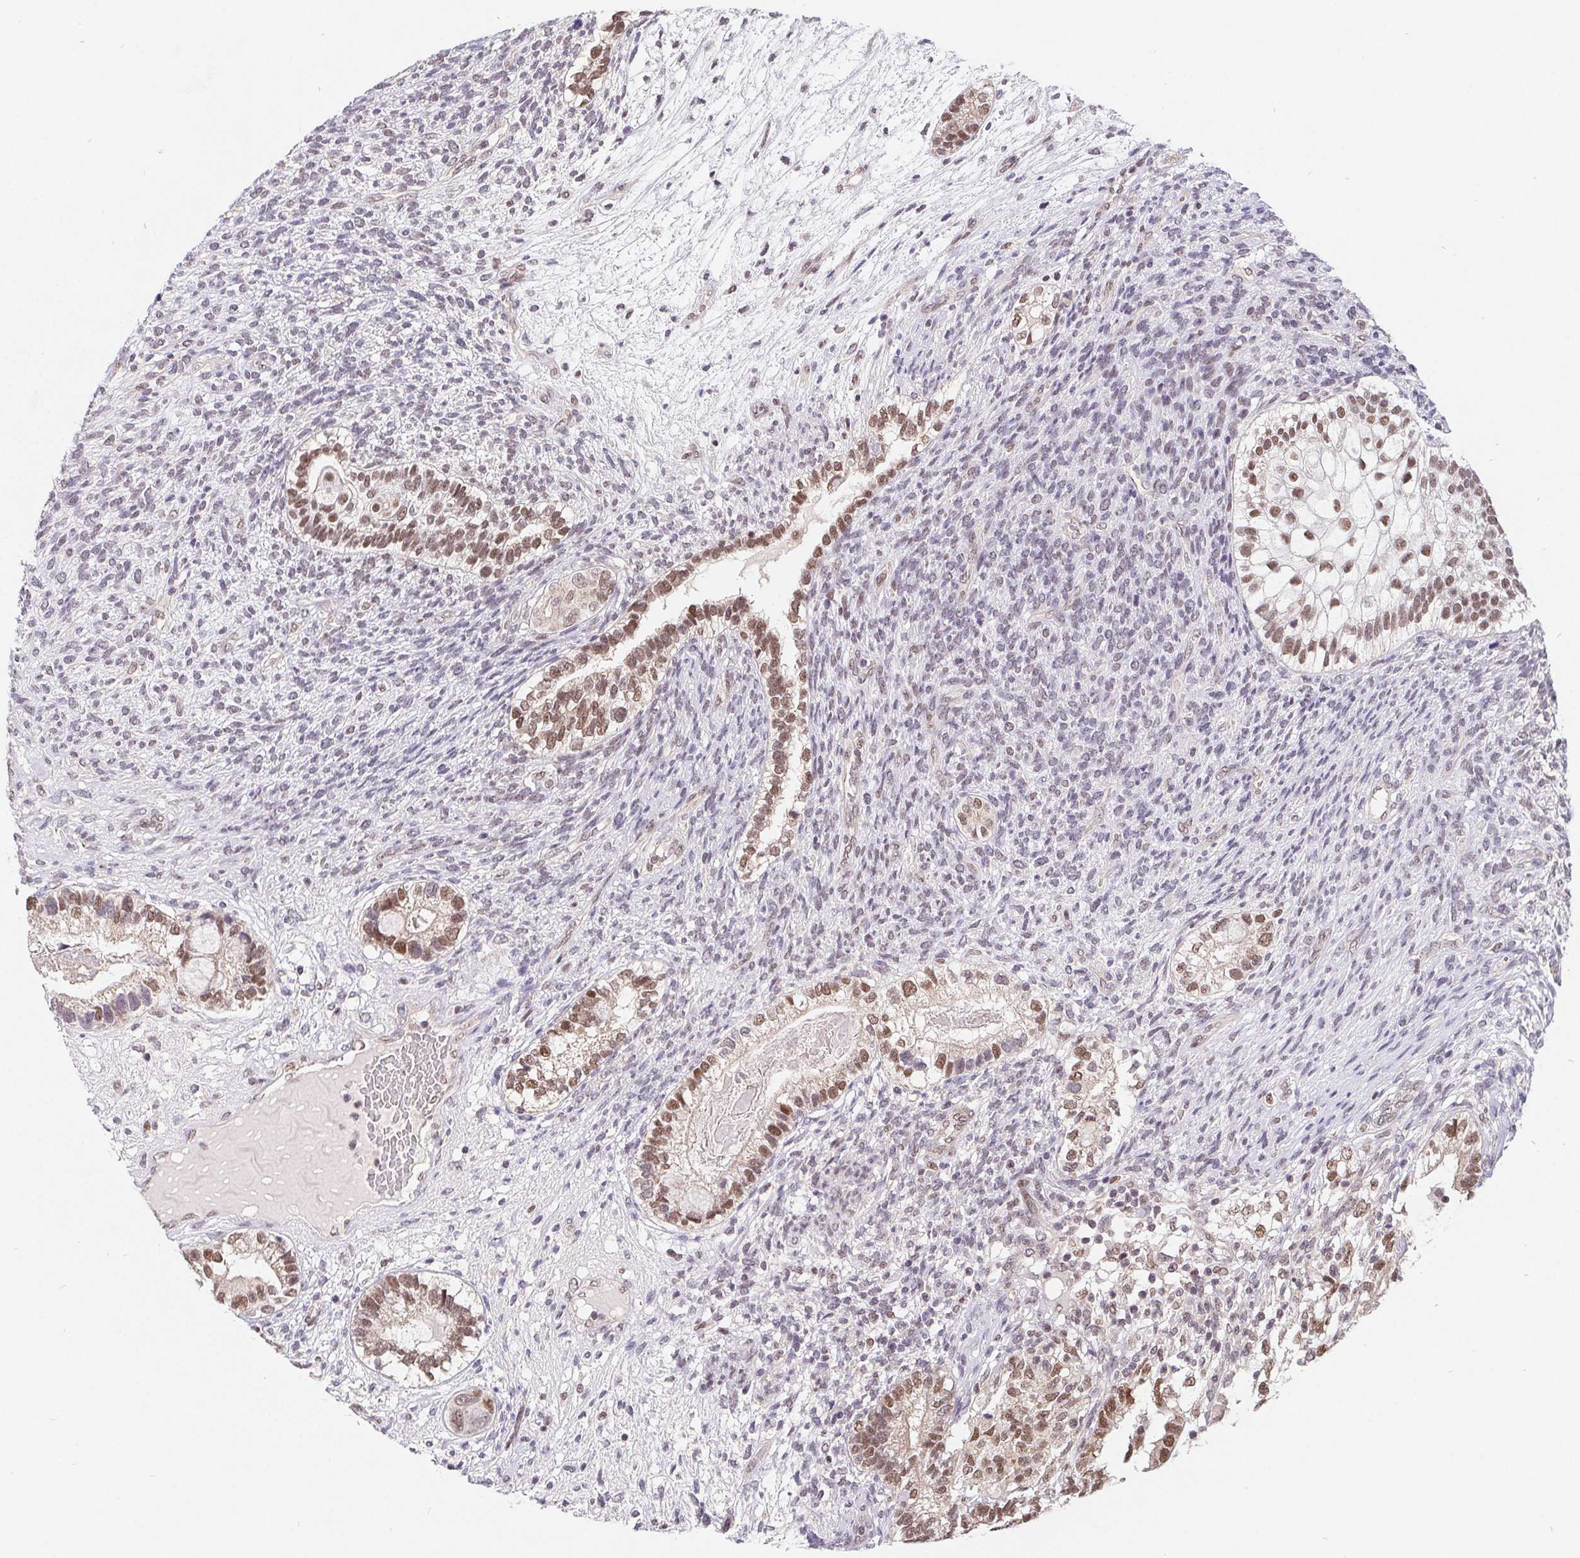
{"staining": {"intensity": "moderate", "quantity": ">75%", "location": "nuclear"}, "tissue": "testis cancer", "cell_type": "Tumor cells", "image_type": "cancer", "snomed": [{"axis": "morphology", "description": "Seminoma, NOS"}, {"axis": "morphology", "description": "Carcinoma, Embryonal, NOS"}, {"axis": "topography", "description": "Testis"}], "caption": "Moderate nuclear positivity for a protein is identified in about >75% of tumor cells of testis embryonal carcinoma using immunohistochemistry (IHC).", "gene": "POU2F1", "patient": {"sex": "male", "age": 41}}